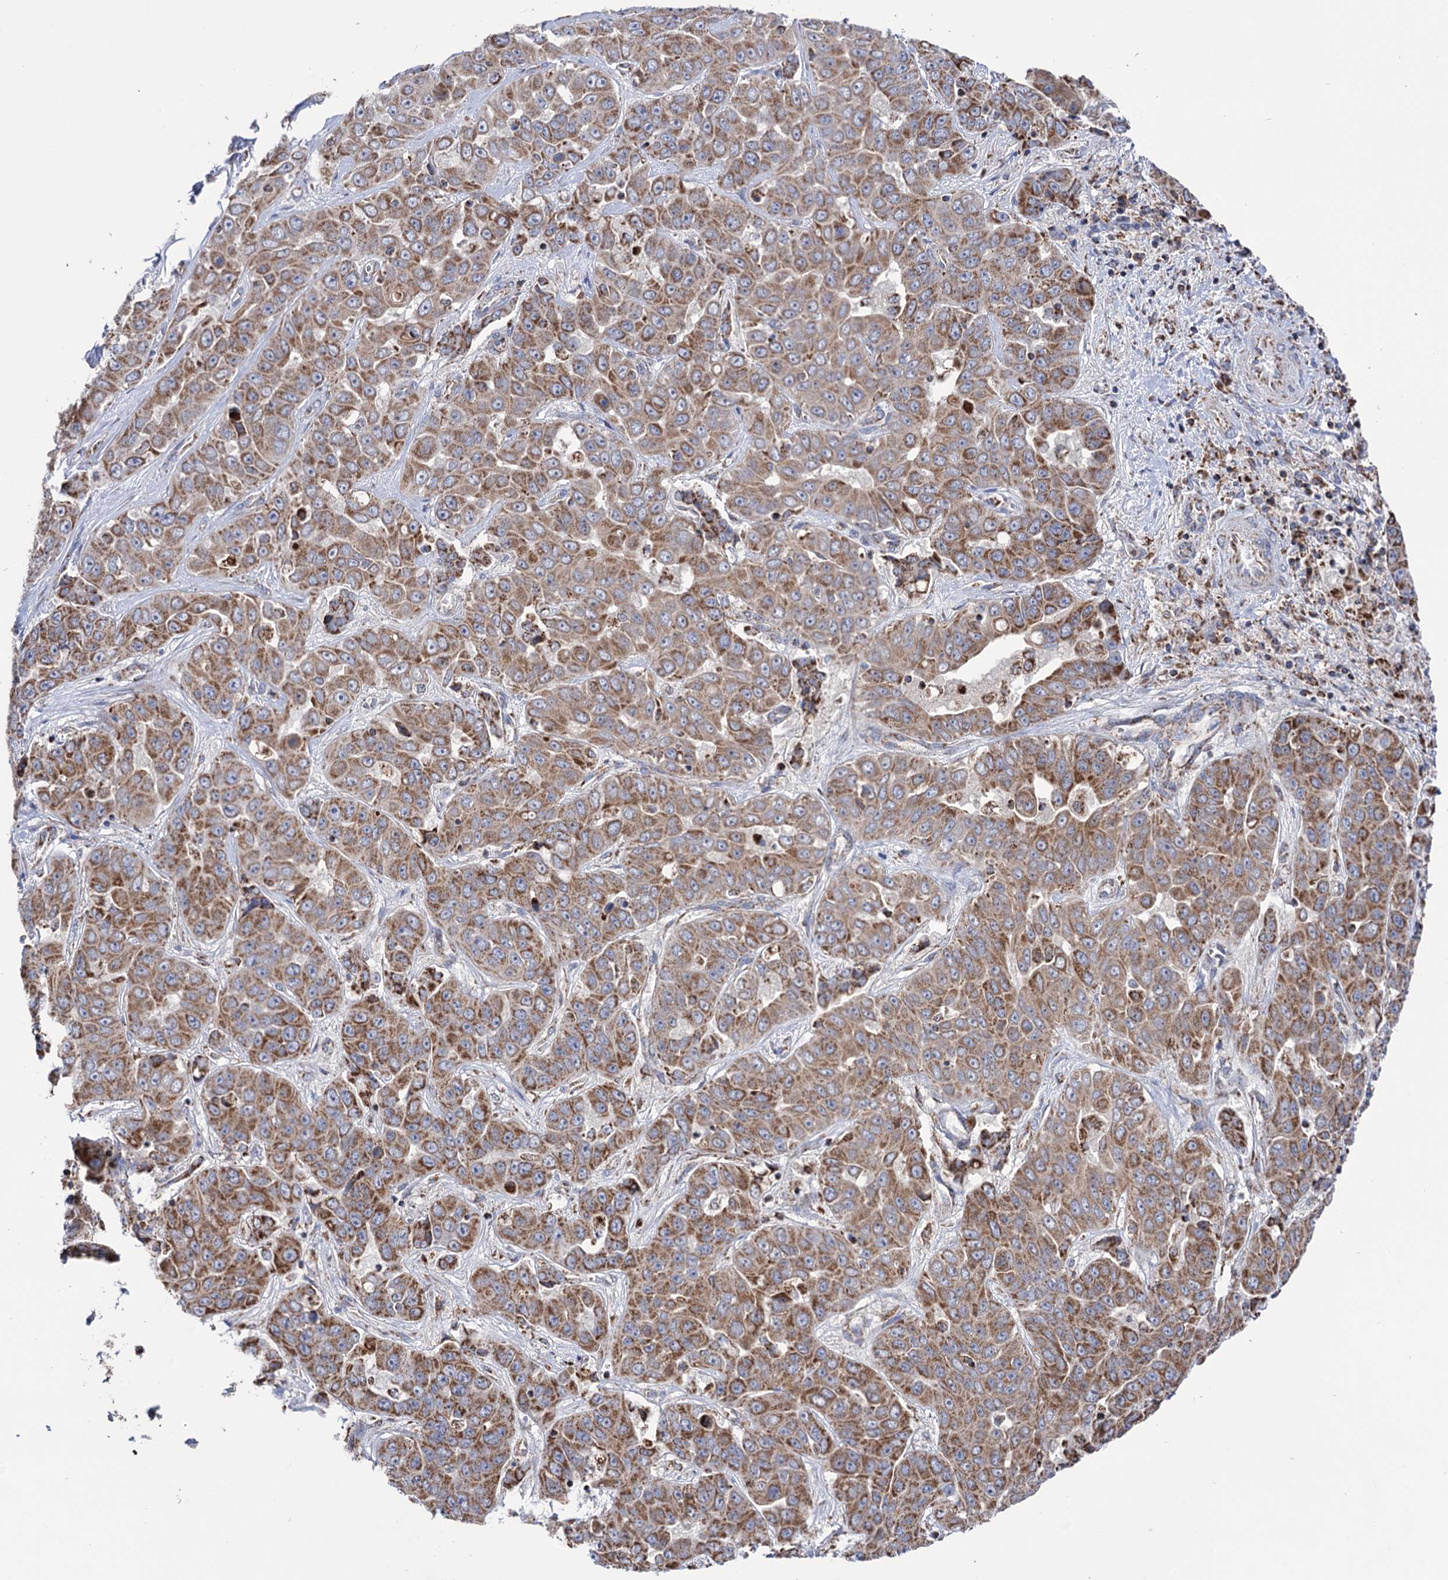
{"staining": {"intensity": "moderate", "quantity": ">75%", "location": "cytoplasmic/membranous"}, "tissue": "liver cancer", "cell_type": "Tumor cells", "image_type": "cancer", "snomed": [{"axis": "morphology", "description": "Cholangiocarcinoma"}, {"axis": "topography", "description": "Liver"}], "caption": "Human cholangiocarcinoma (liver) stained for a protein (brown) displays moderate cytoplasmic/membranous positive staining in approximately >75% of tumor cells.", "gene": "ABHD10", "patient": {"sex": "female", "age": 52}}